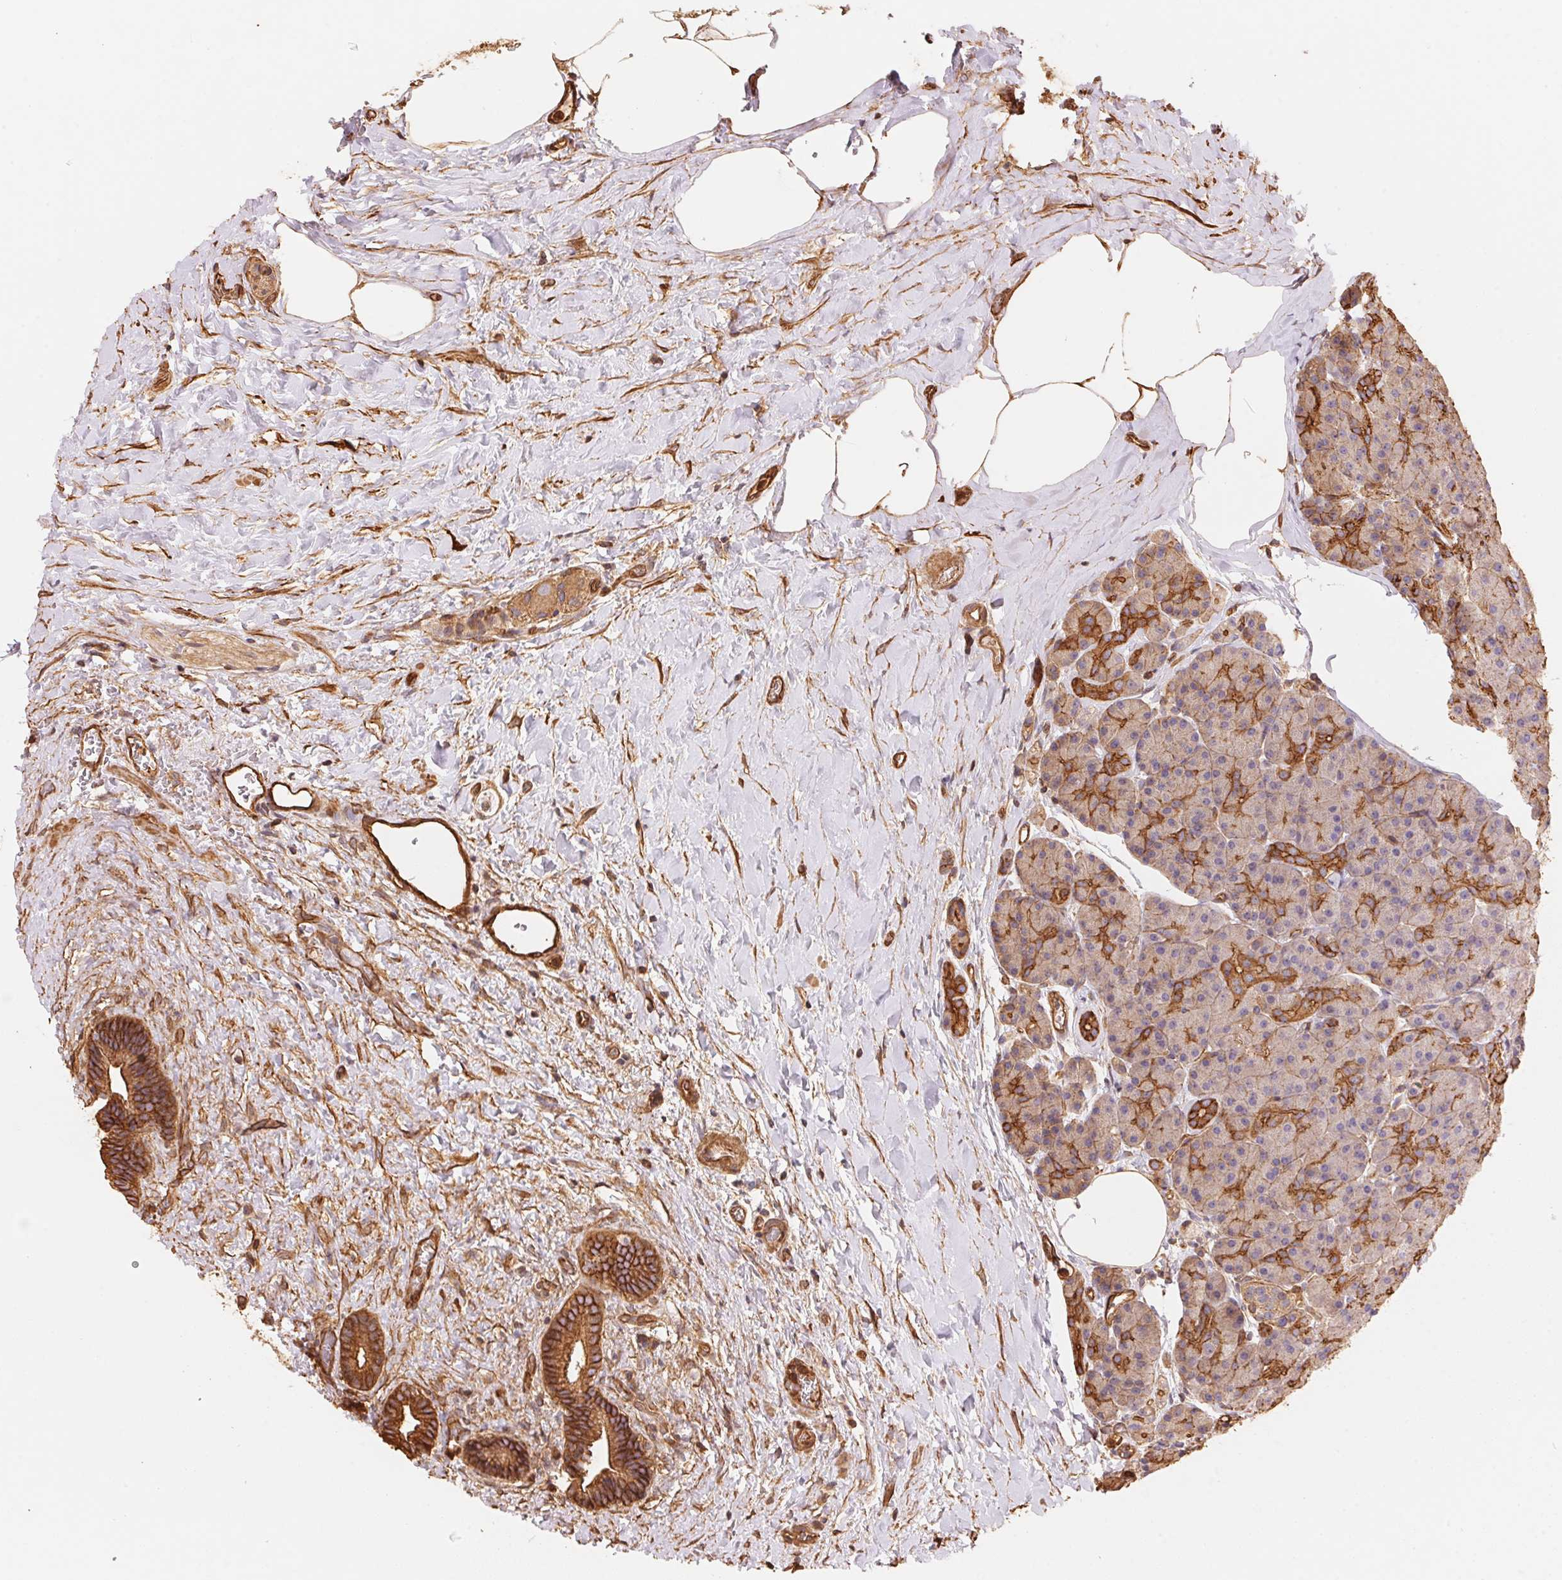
{"staining": {"intensity": "moderate", "quantity": "25%-75%", "location": "cytoplasmic/membranous"}, "tissue": "pancreas", "cell_type": "Exocrine glandular cells", "image_type": "normal", "snomed": [{"axis": "morphology", "description": "Normal tissue, NOS"}, {"axis": "topography", "description": "Pancreas"}], "caption": "This histopathology image demonstrates IHC staining of unremarkable human pancreas, with medium moderate cytoplasmic/membranous expression in approximately 25%-75% of exocrine glandular cells.", "gene": "FRAS1", "patient": {"sex": "male", "age": 57}}